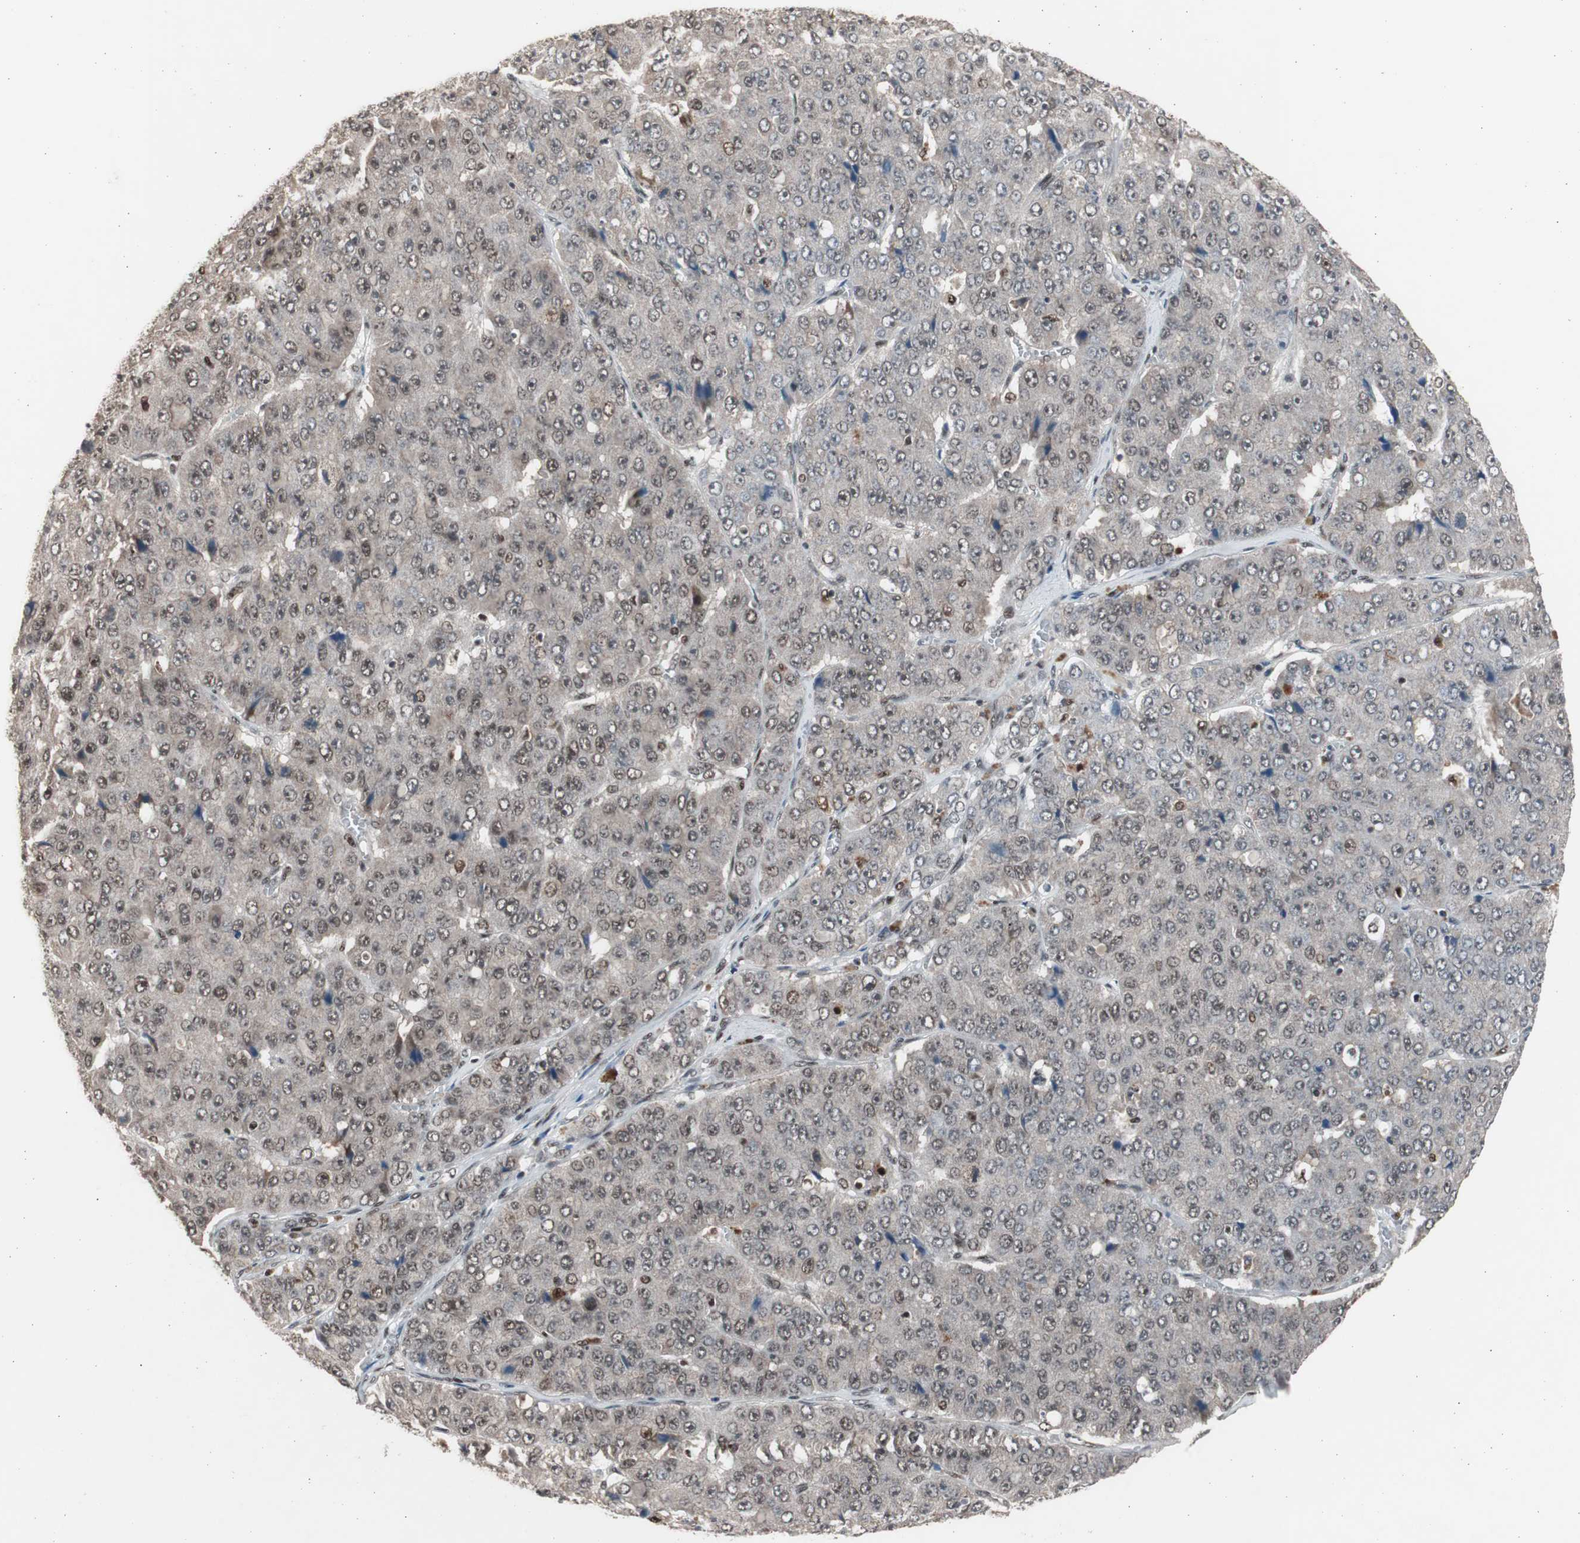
{"staining": {"intensity": "moderate", "quantity": "25%-75%", "location": "nuclear"}, "tissue": "pancreatic cancer", "cell_type": "Tumor cells", "image_type": "cancer", "snomed": [{"axis": "morphology", "description": "Adenocarcinoma, NOS"}, {"axis": "topography", "description": "Pancreas"}], "caption": "Adenocarcinoma (pancreatic) tissue shows moderate nuclear positivity in about 25%-75% of tumor cells", "gene": "RPA1", "patient": {"sex": "male", "age": 50}}